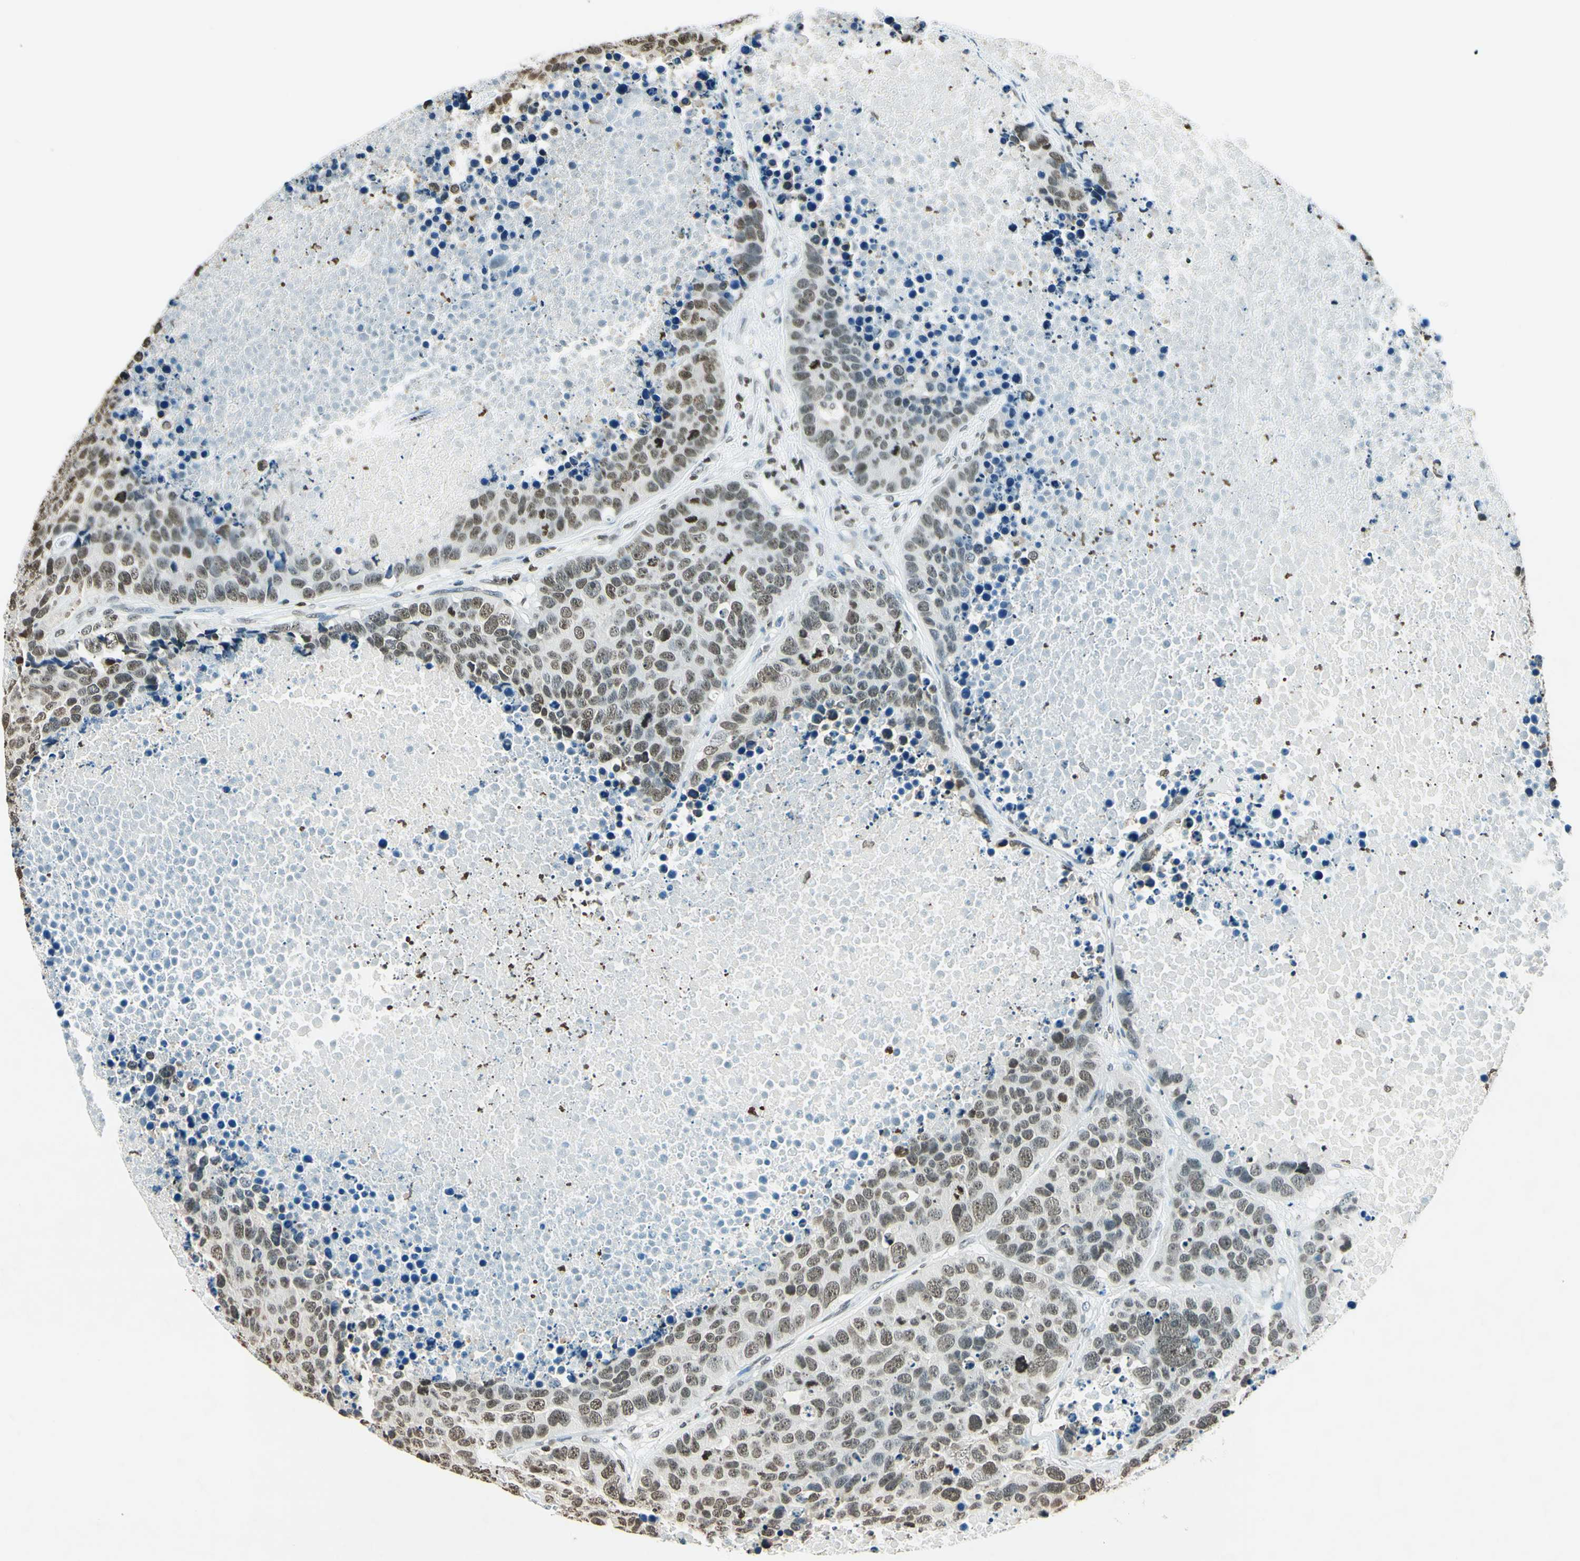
{"staining": {"intensity": "weak", "quantity": "25%-75%", "location": "nuclear"}, "tissue": "carcinoid", "cell_type": "Tumor cells", "image_type": "cancer", "snomed": [{"axis": "morphology", "description": "Carcinoid, malignant, NOS"}, {"axis": "topography", "description": "Lung"}], "caption": "Malignant carcinoid tissue displays weak nuclear staining in approximately 25%-75% of tumor cells (DAB = brown stain, brightfield microscopy at high magnification).", "gene": "MSH2", "patient": {"sex": "male", "age": 60}}